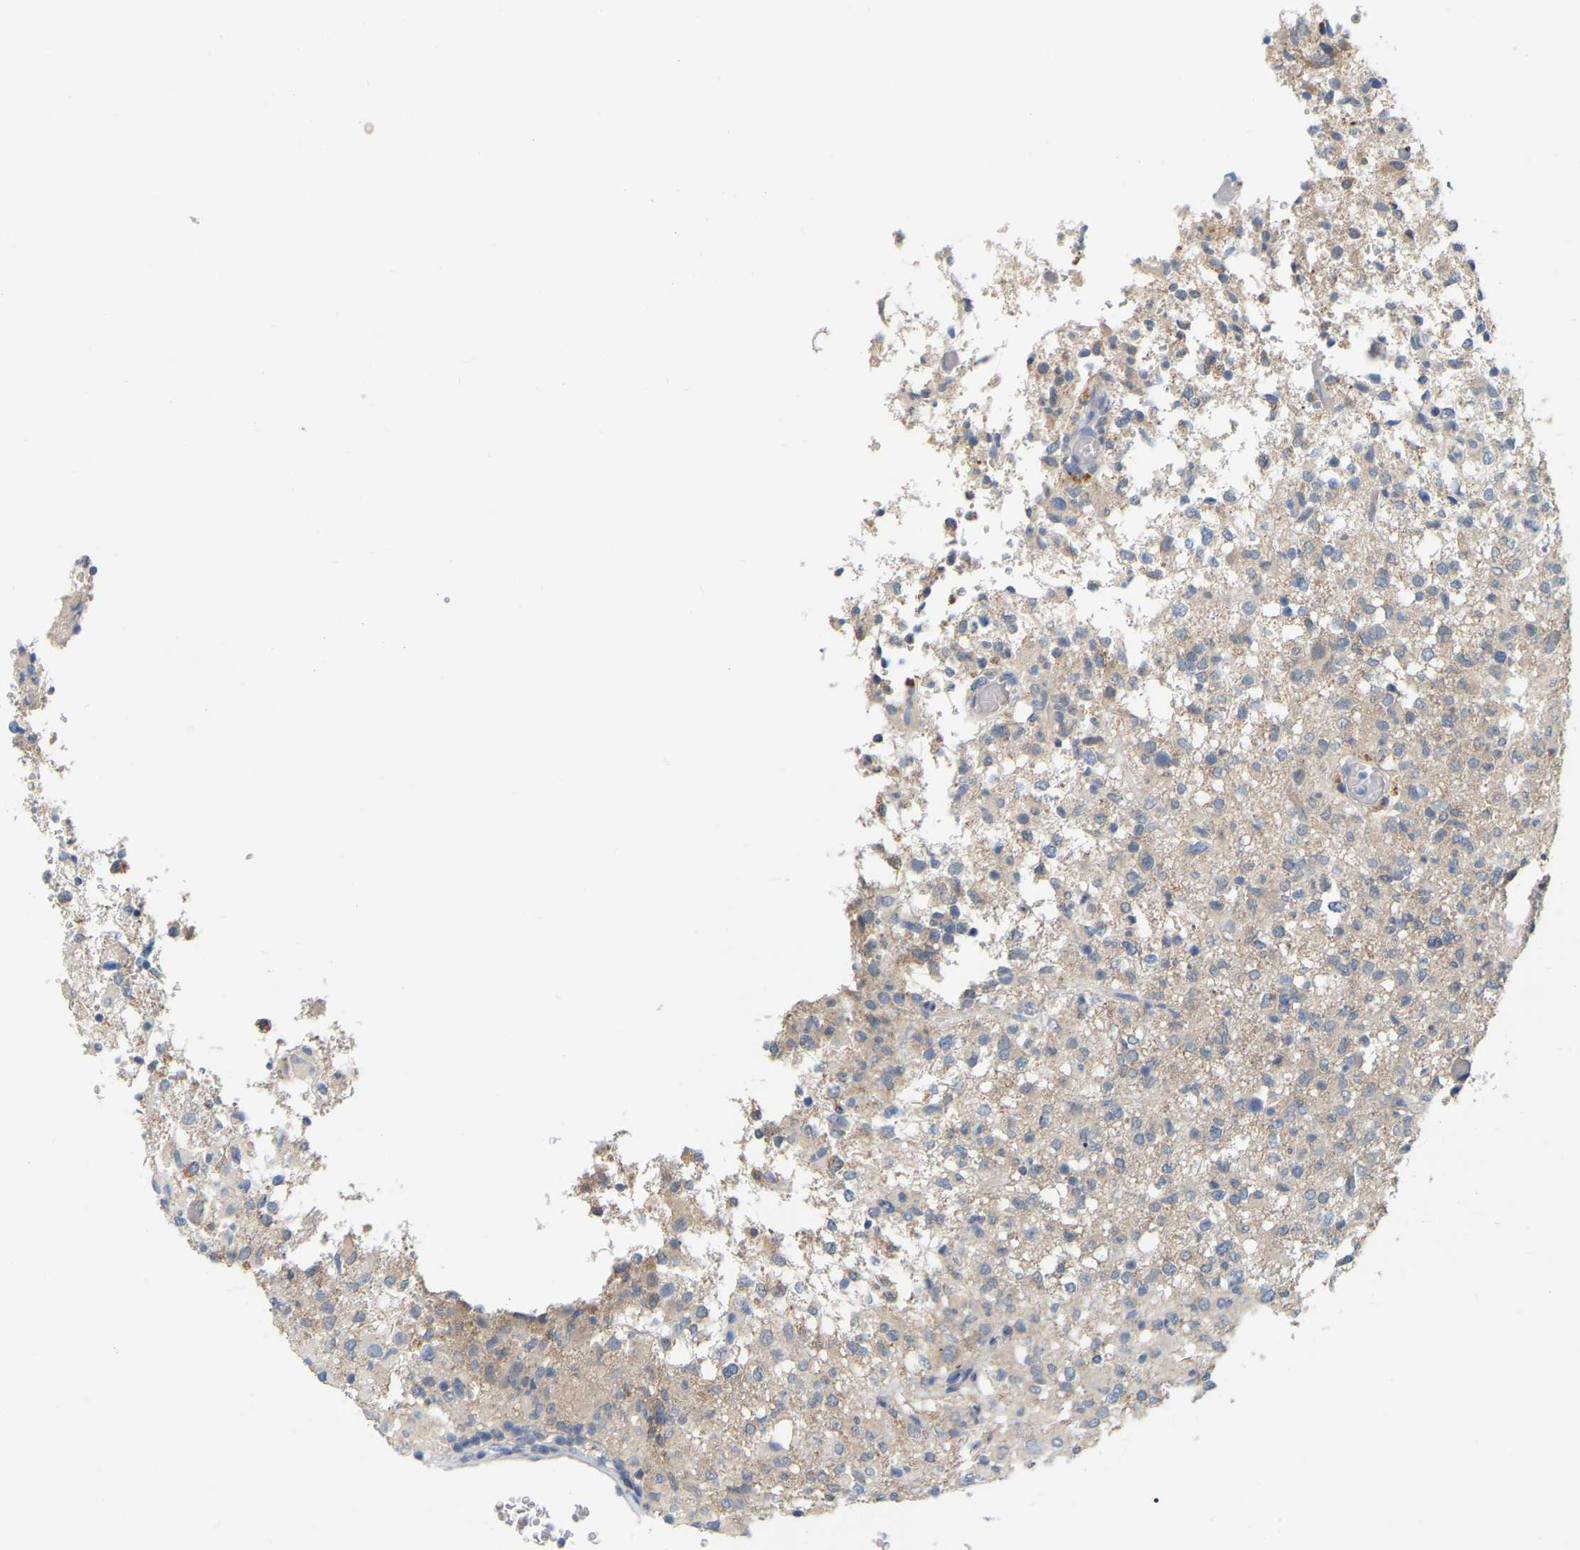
{"staining": {"intensity": "weak", "quantity": "25%-75%", "location": "cytoplasmic/membranous"}, "tissue": "glioma", "cell_type": "Tumor cells", "image_type": "cancer", "snomed": [{"axis": "morphology", "description": "Glioma, malignant, High grade"}, {"axis": "topography", "description": "Brain"}], "caption": "Human malignant glioma (high-grade) stained with a brown dye demonstrates weak cytoplasmic/membranous positive expression in about 25%-75% of tumor cells.", "gene": "WIPI2", "patient": {"sex": "female", "age": 57}}